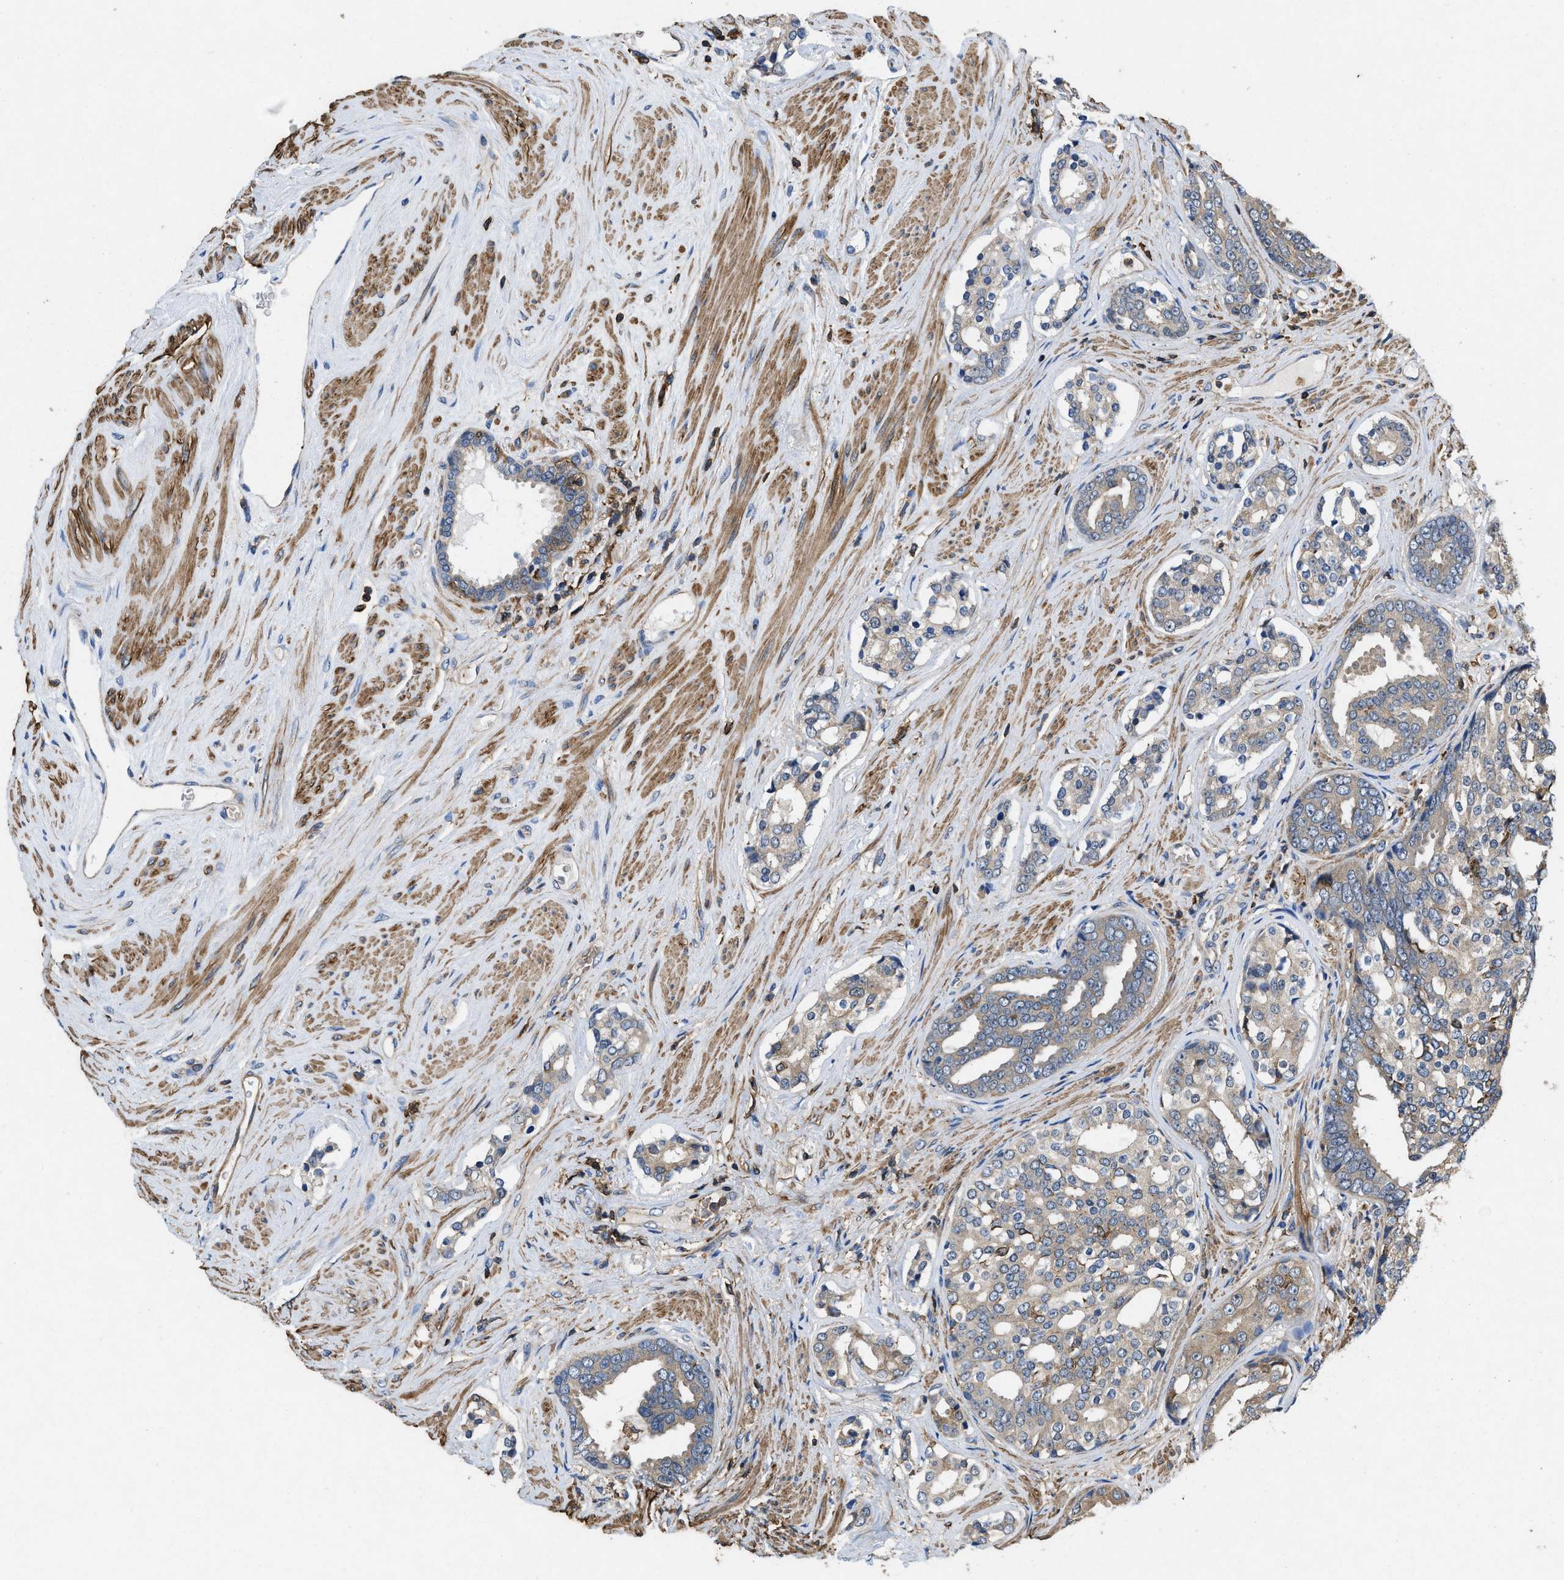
{"staining": {"intensity": "weak", "quantity": "25%-75%", "location": "cytoplasmic/membranous"}, "tissue": "prostate cancer", "cell_type": "Tumor cells", "image_type": "cancer", "snomed": [{"axis": "morphology", "description": "Adenocarcinoma, High grade"}, {"axis": "topography", "description": "Prostate"}], "caption": "A low amount of weak cytoplasmic/membranous expression is present in about 25%-75% of tumor cells in prostate high-grade adenocarcinoma tissue.", "gene": "LINGO2", "patient": {"sex": "male", "age": 71}}